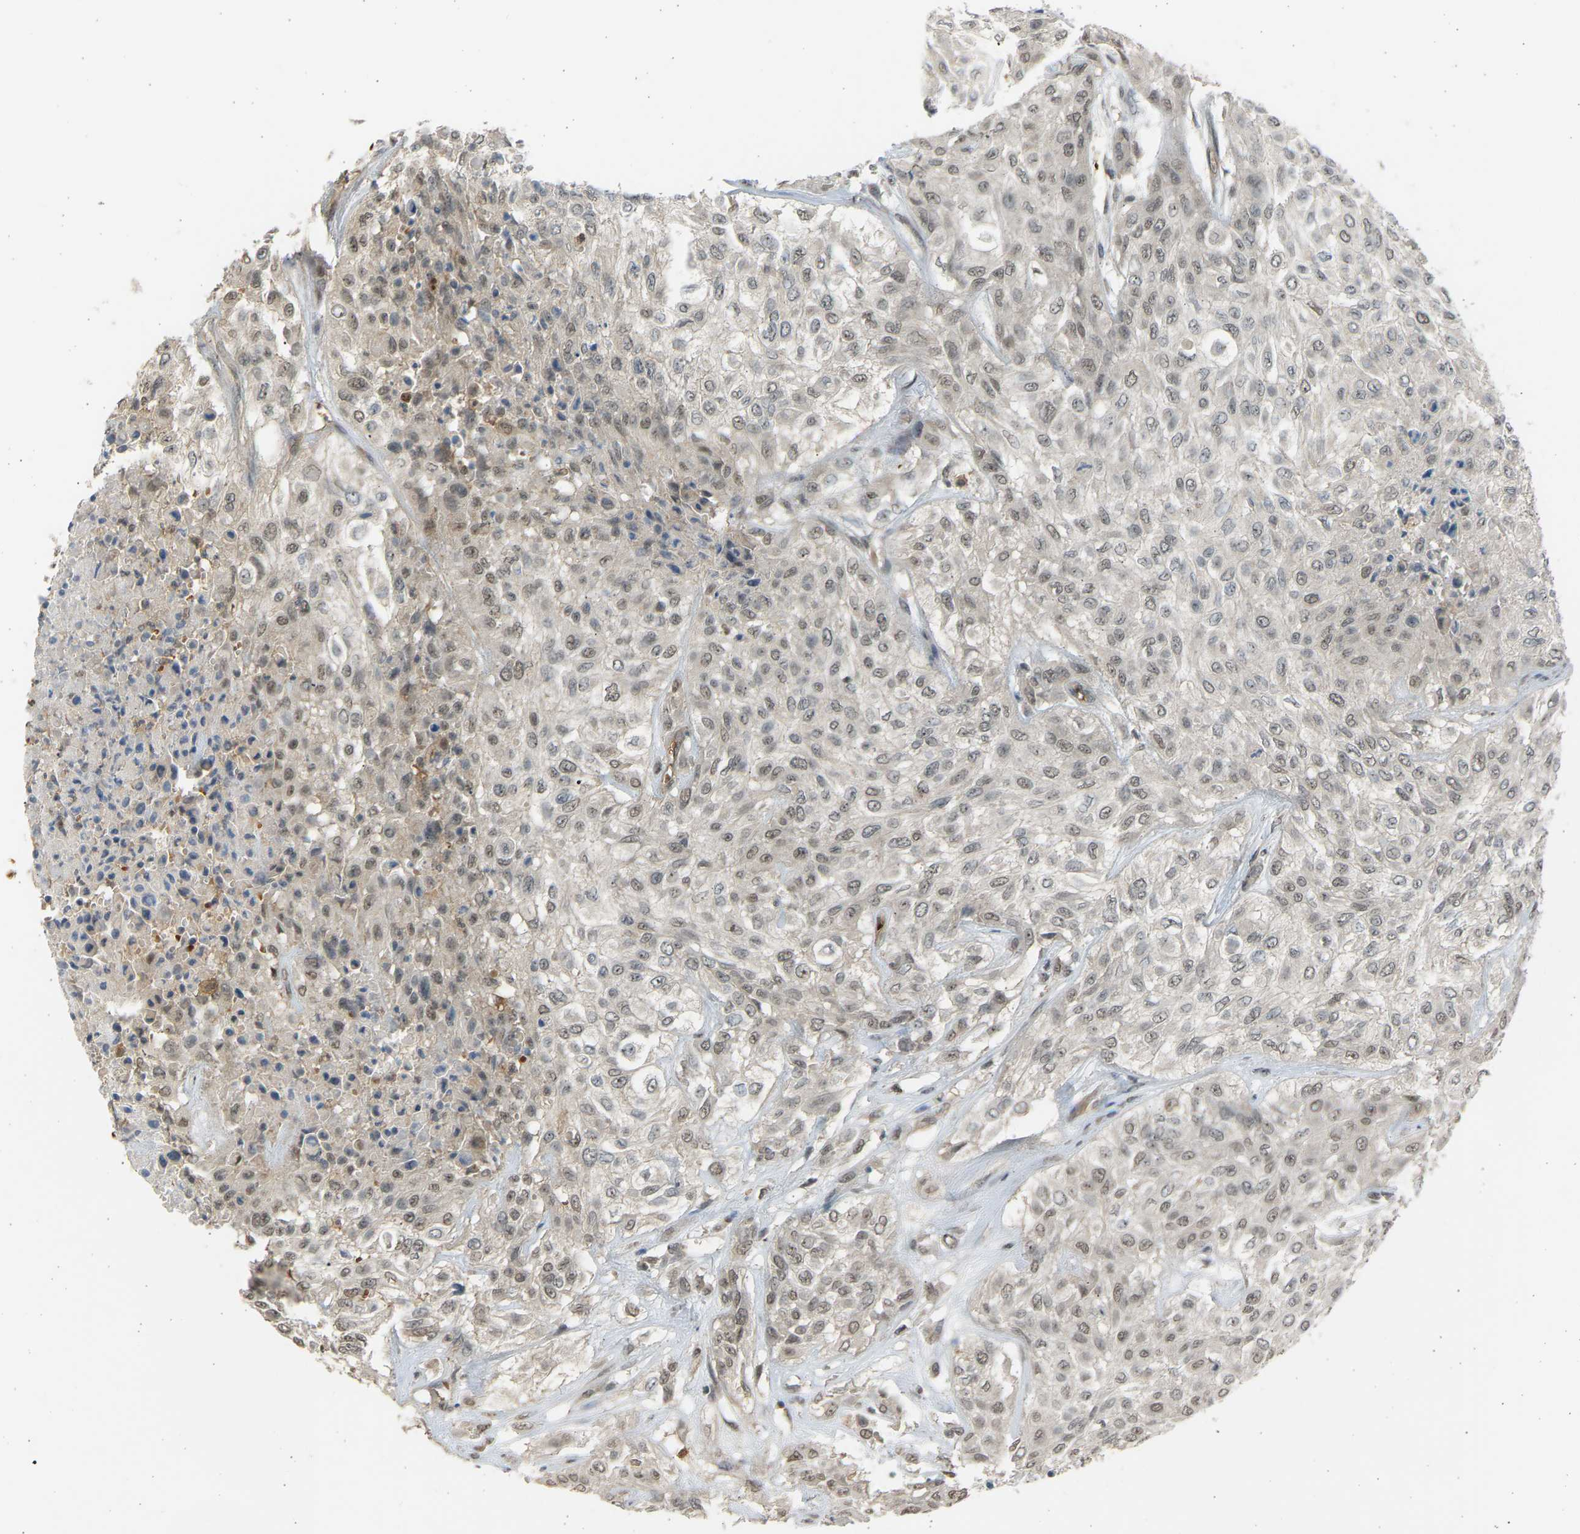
{"staining": {"intensity": "weak", "quantity": "25%-75%", "location": "nuclear"}, "tissue": "urothelial cancer", "cell_type": "Tumor cells", "image_type": "cancer", "snomed": [{"axis": "morphology", "description": "Urothelial carcinoma, High grade"}, {"axis": "topography", "description": "Urinary bladder"}], "caption": "Urothelial cancer stained with a protein marker shows weak staining in tumor cells.", "gene": "BIRC2", "patient": {"sex": "male", "age": 57}}